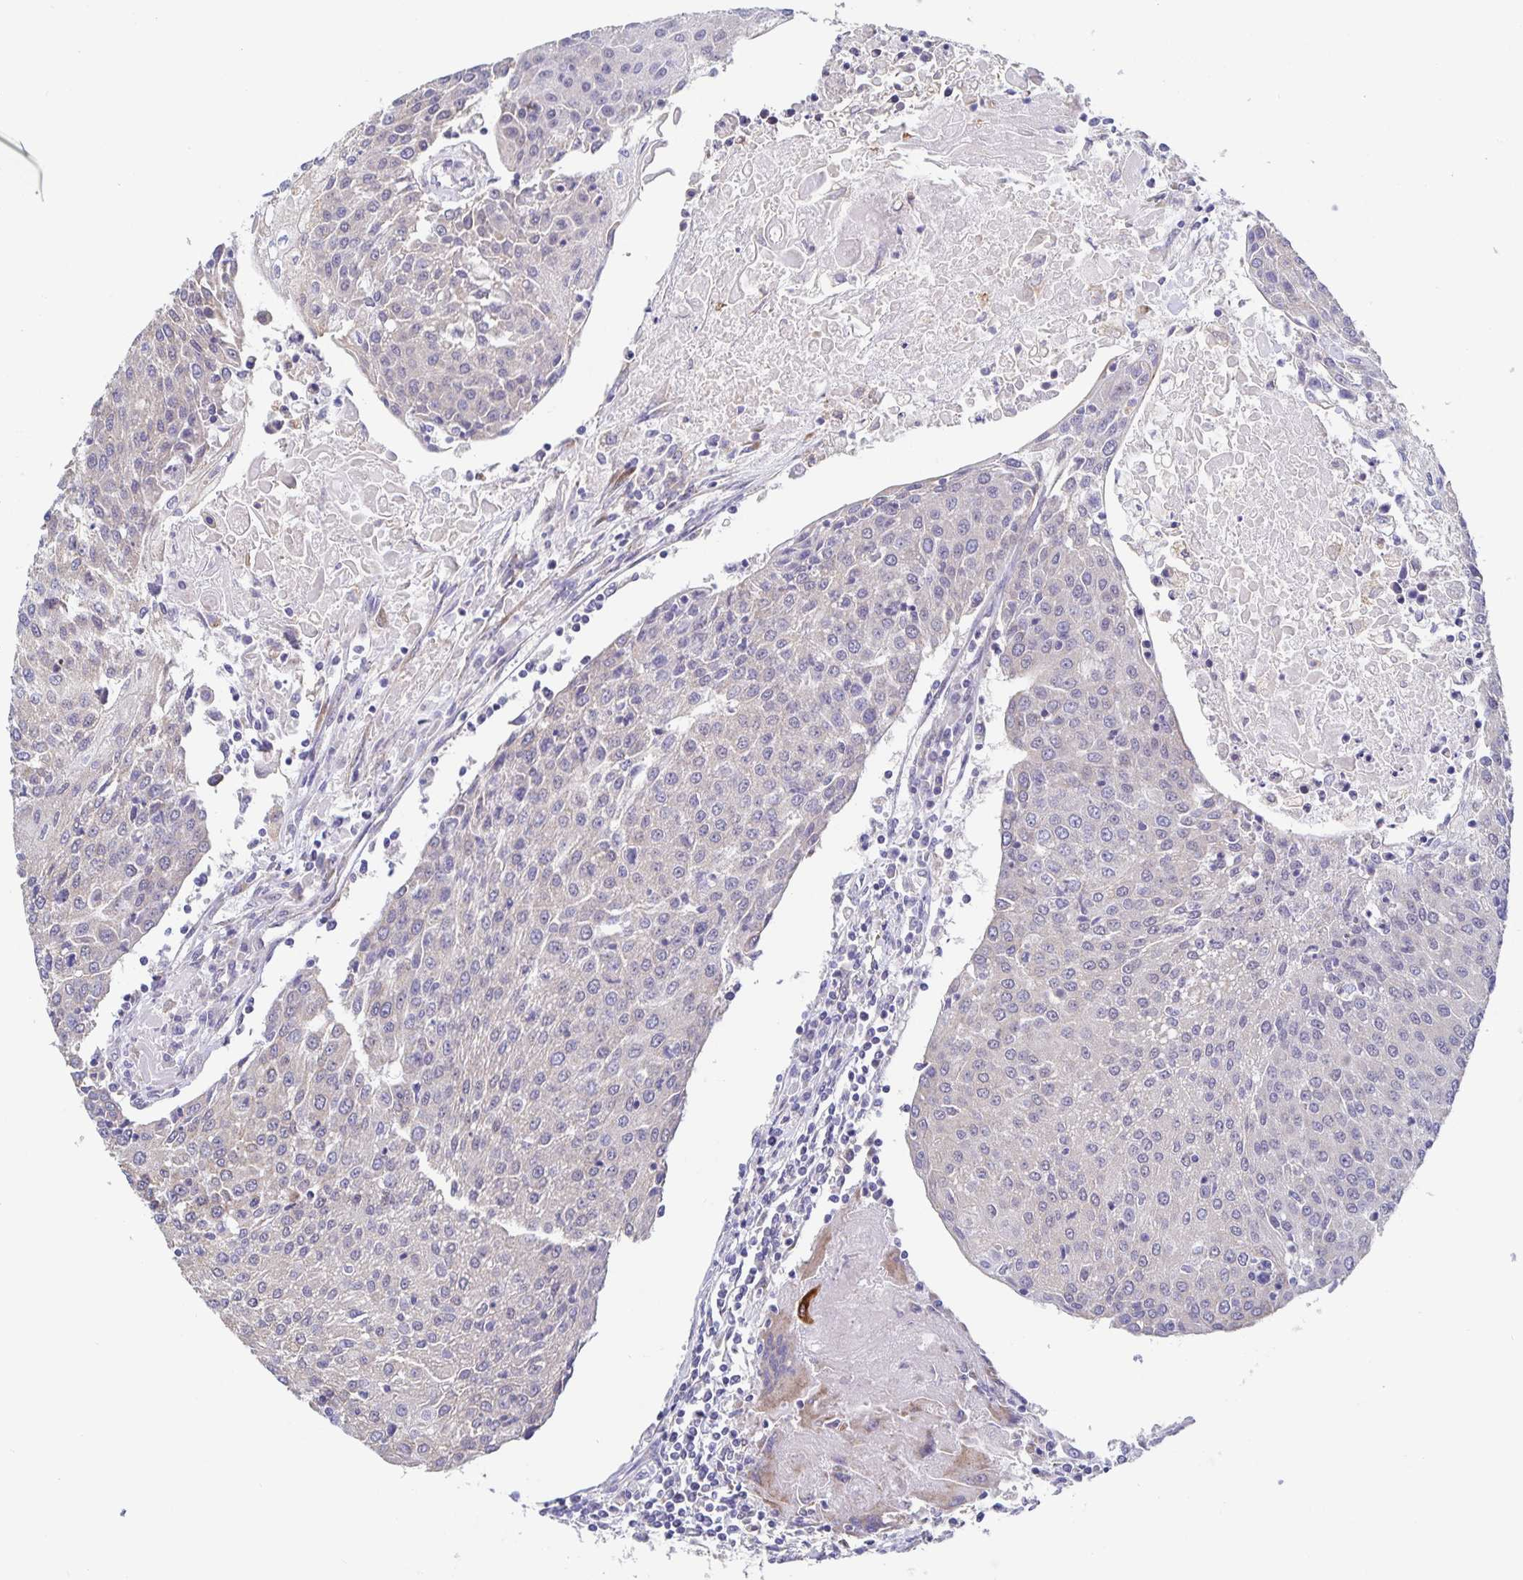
{"staining": {"intensity": "negative", "quantity": "none", "location": "none"}, "tissue": "urothelial cancer", "cell_type": "Tumor cells", "image_type": "cancer", "snomed": [{"axis": "morphology", "description": "Urothelial carcinoma, High grade"}, {"axis": "topography", "description": "Urinary bladder"}], "caption": "Immunohistochemistry photomicrograph of human high-grade urothelial carcinoma stained for a protein (brown), which displays no staining in tumor cells.", "gene": "ZIK1", "patient": {"sex": "female", "age": 85}}